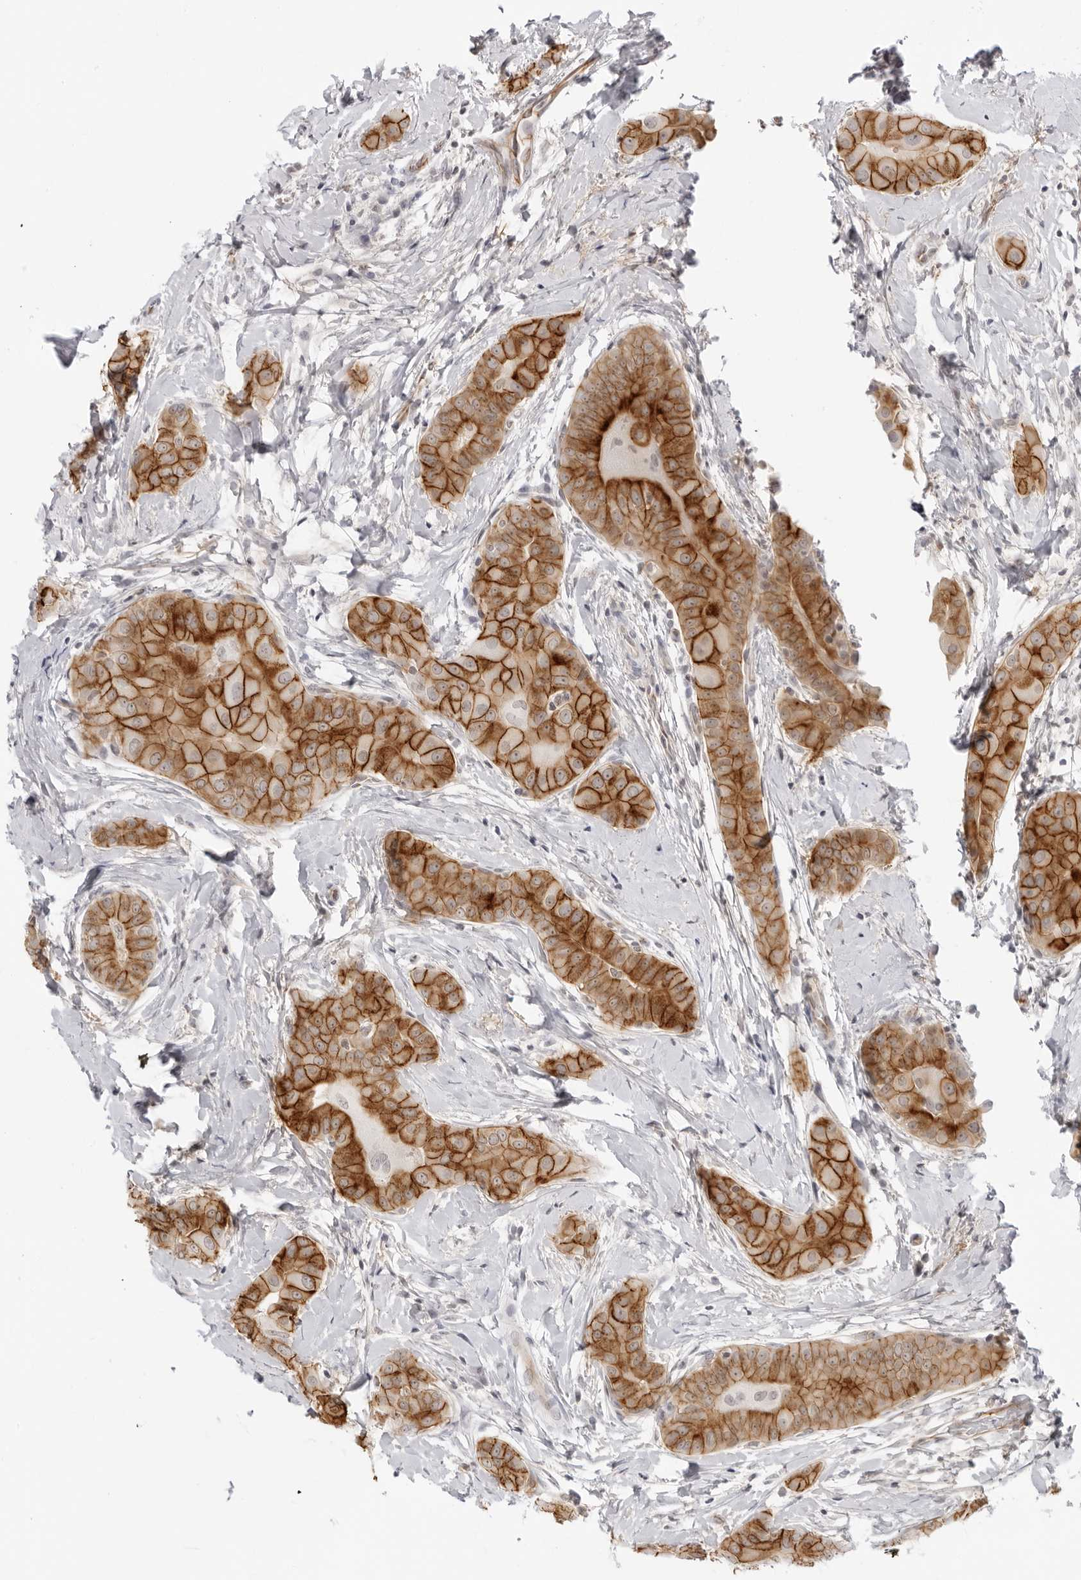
{"staining": {"intensity": "strong", "quantity": ">75%", "location": "cytoplasmic/membranous"}, "tissue": "thyroid cancer", "cell_type": "Tumor cells", "image_type": "cancer", "snomed": [{"axis": "morphology", "description": "Papillary adenocarcinoma, NOS"}, {"axis": "topography", "description": "Thyroid gland"}], "caption": "This micrograph shows immunohistochemistry (IHC) staining of human thyroid cancer, with high strong cytoplasmic/membranous expression in about >75% of tumor cells.", "gene": "TRAPPC3", "patient": {"sex": "male", "age": 33}}